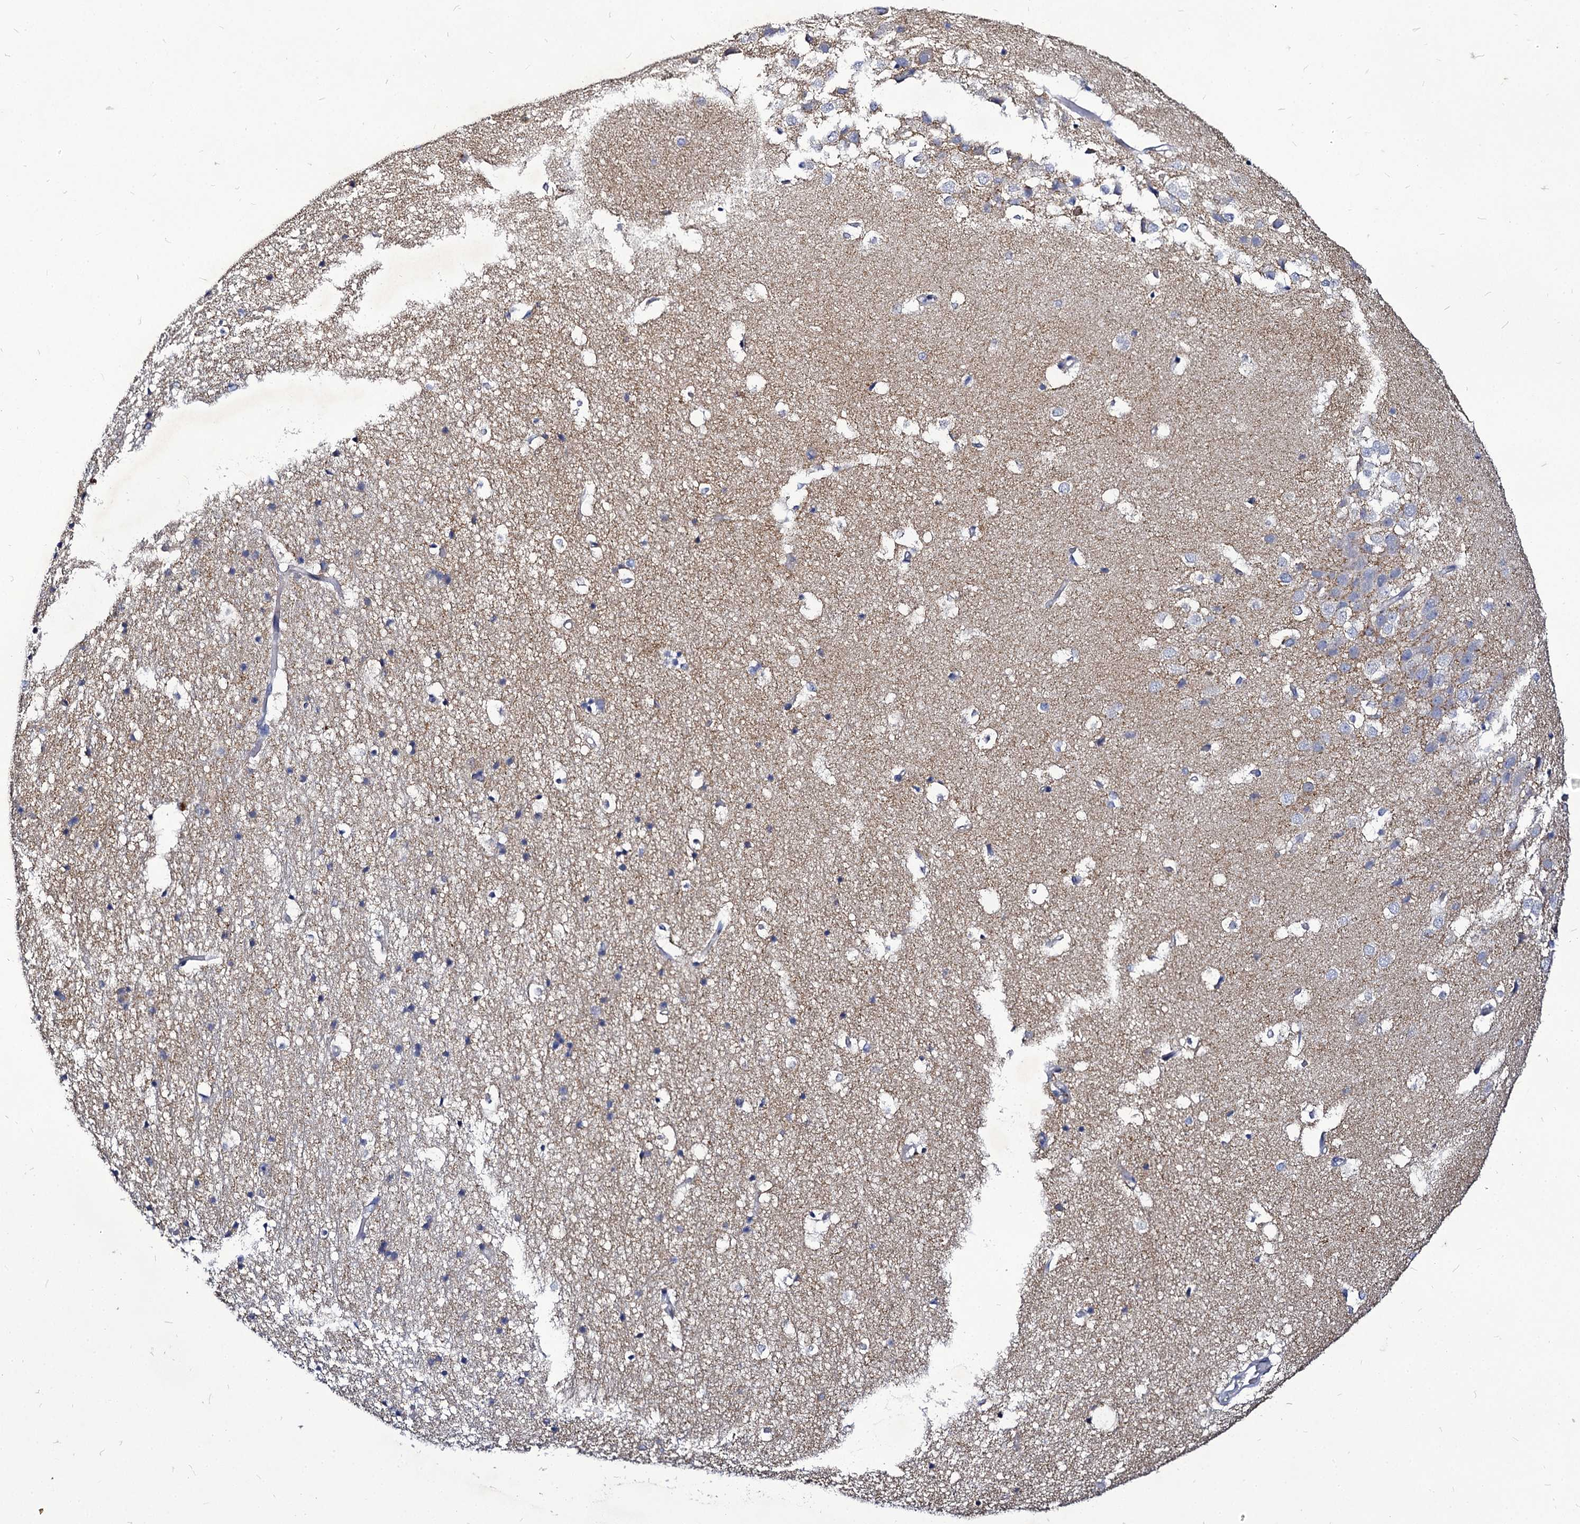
{"staining": {"intensity": "negative", "quantity": "none", "location": "none"}, "tissue": "hippocampus", "cell_type": "Glial cells", "image_type": "normal", "snomed": [{"axis": "morphology", "description": "Normal tissue, NOS"}, {"axis": "topography", "description": "Hippocampus"}], "caption": "An IHC histopathology image of unremarkable hippocampus is shown. There is no staining in glial cells of hippocampus.", "gene": "PANX2", "patient": {"sex": "female", "age": 52}}